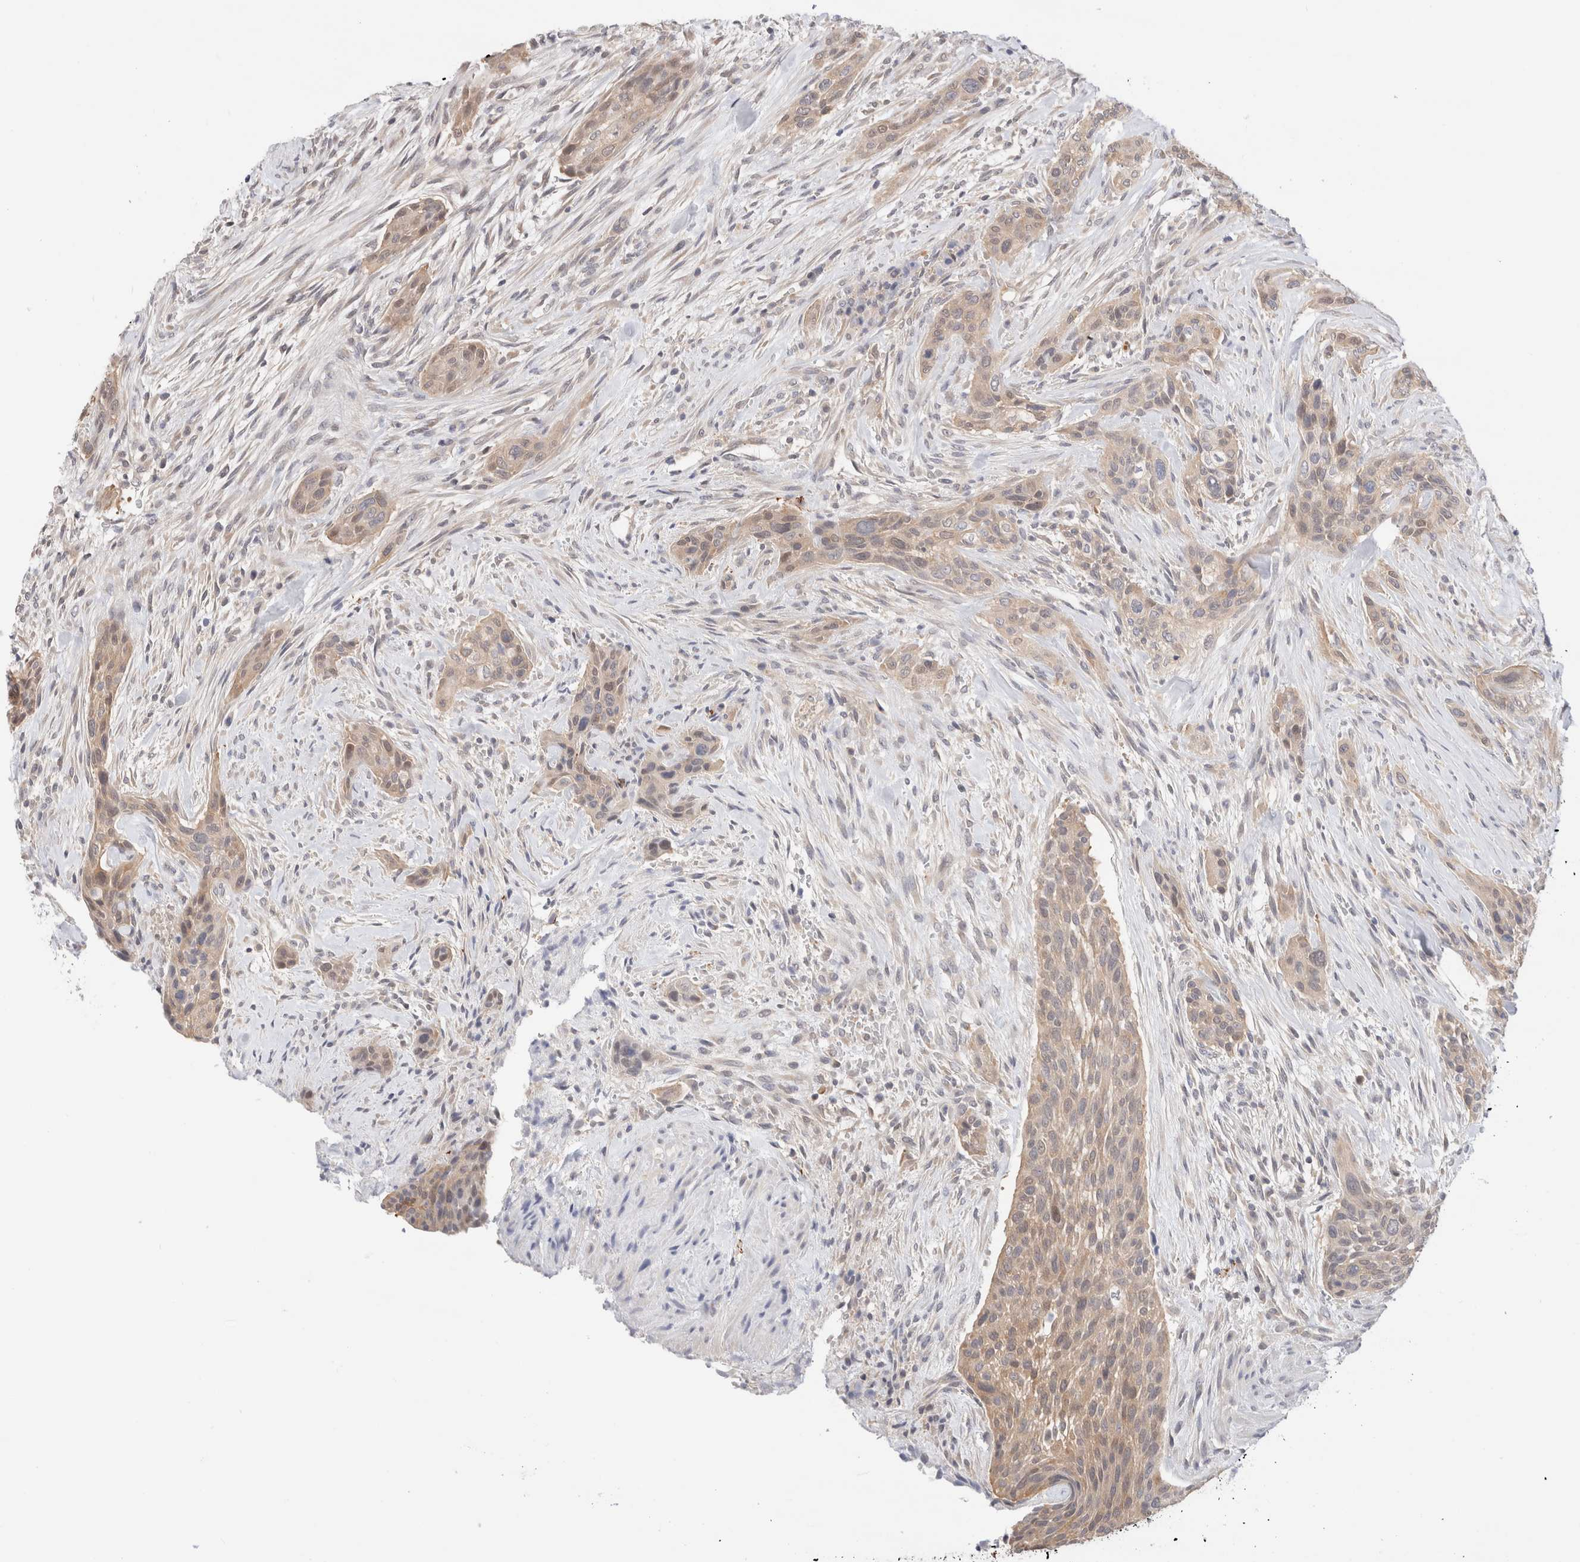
{"staining": {"intensity": "weak", "quantity": "25%-75%", "location": "cytoplasmic/membranous"}, "tissue": "urothelial cancer", "cell_type": "Tumor cells", "image_type": "cancer", "snomed": [{"axis": "morphology", "description": "Urothelial carcinoma, High grade"}, {"axis": "topography", "description": "Urinary bladder"}], "caption": "Weak cytoplasmic/membranous protein positivity is appreciated in approximately 25%-75% of tumor cells in urothelial cancer.", "gene": "C17orf97", "patient": {"sex": "male", "age": 35}}